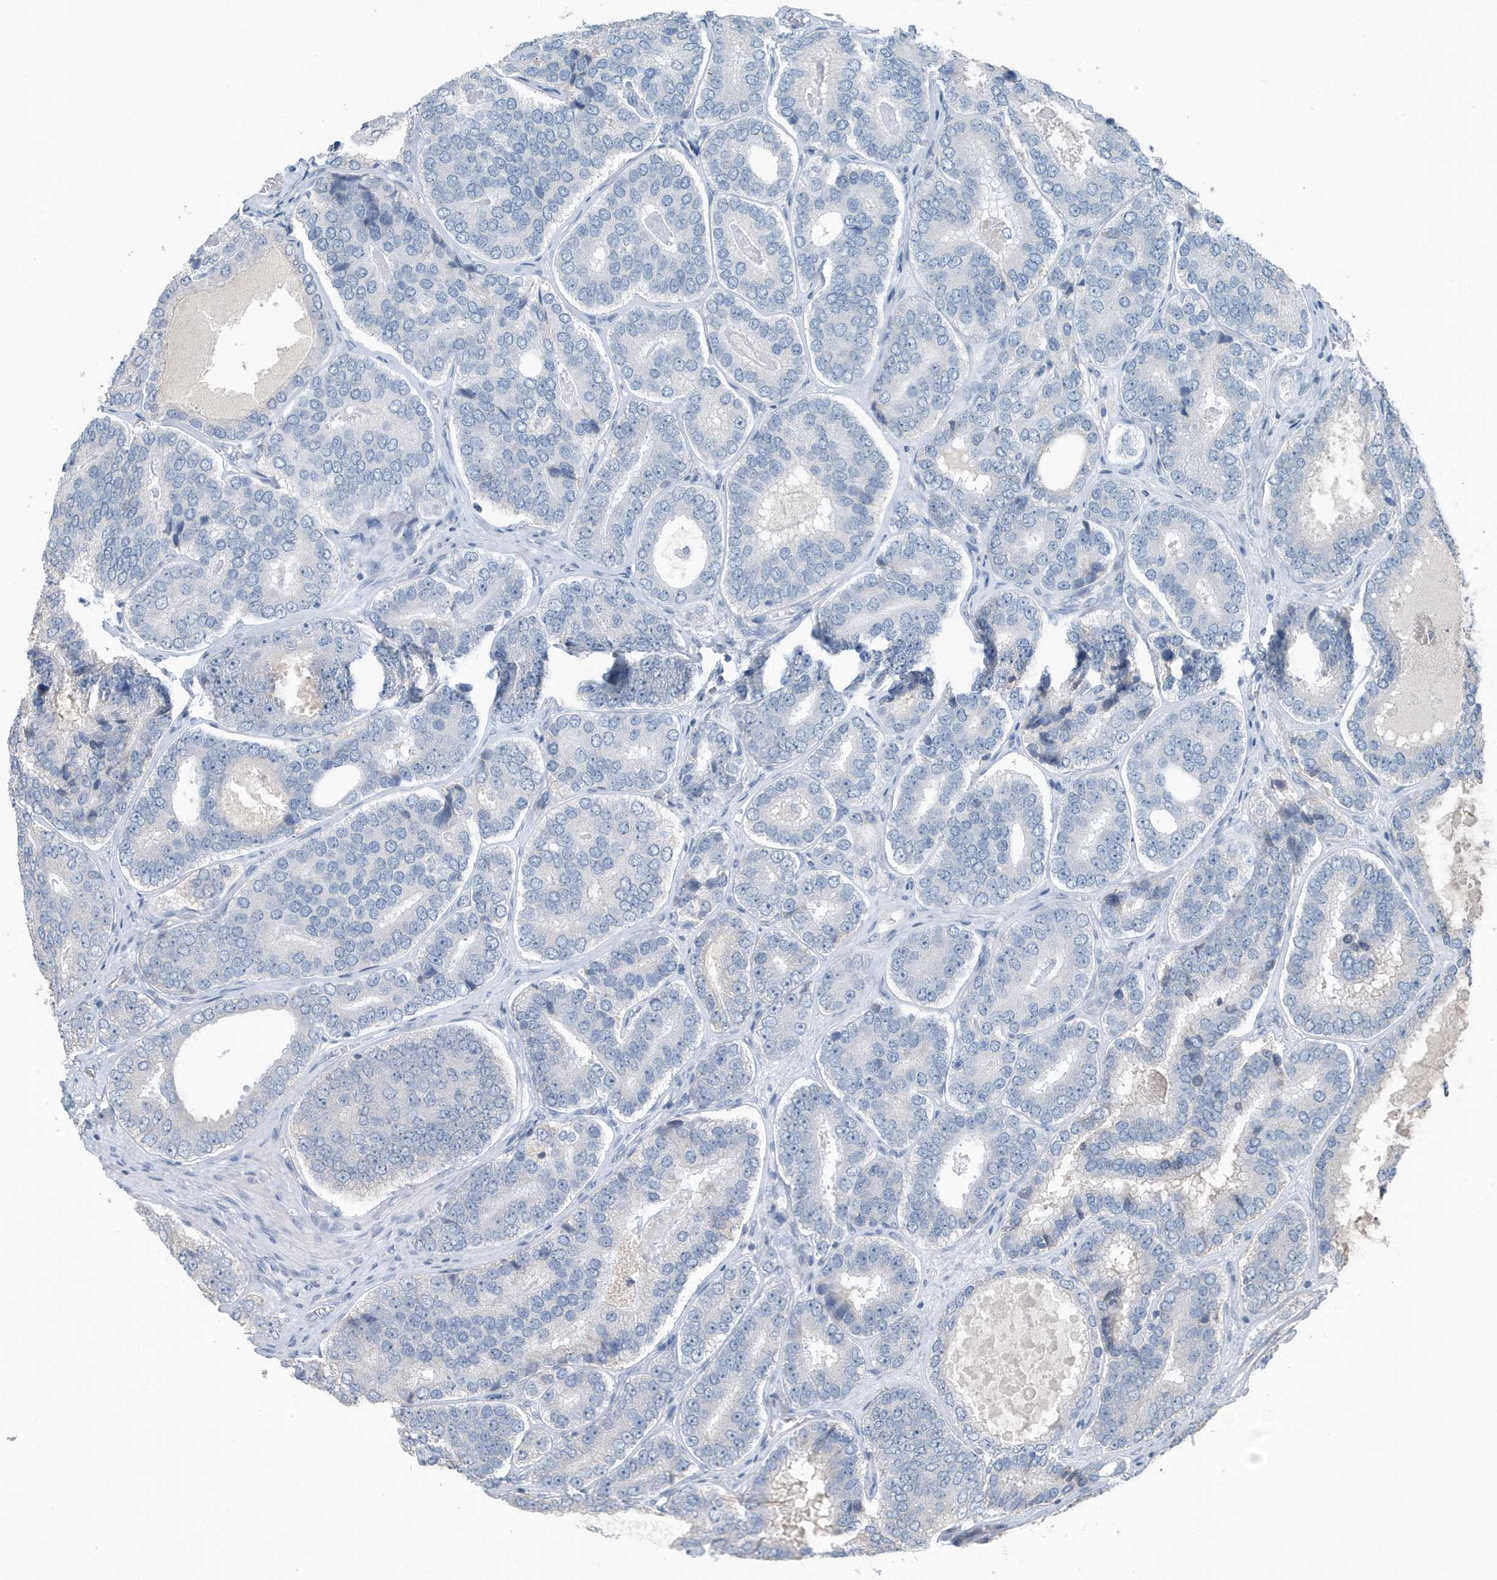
{"staining": {"intensity": "negative", "quantity": "none", "location": "none"}, "tissue": "prostate cancer", "cell_type": "Tumor cells", "image_type": "cancer", "snomed": [{"axis": "morphology", "description": "Adenocarcinoma, High grade"}, {"axis": "topography", "description": "Prostate"}], "caption": "DAB immunohistochemical staining of human prostate cancer (high-grade adenocarcinoma) shows no significant positivity in tumor cells.", "gene": "UGT2B4", "patient": {"sex": "male", "age": 56}}